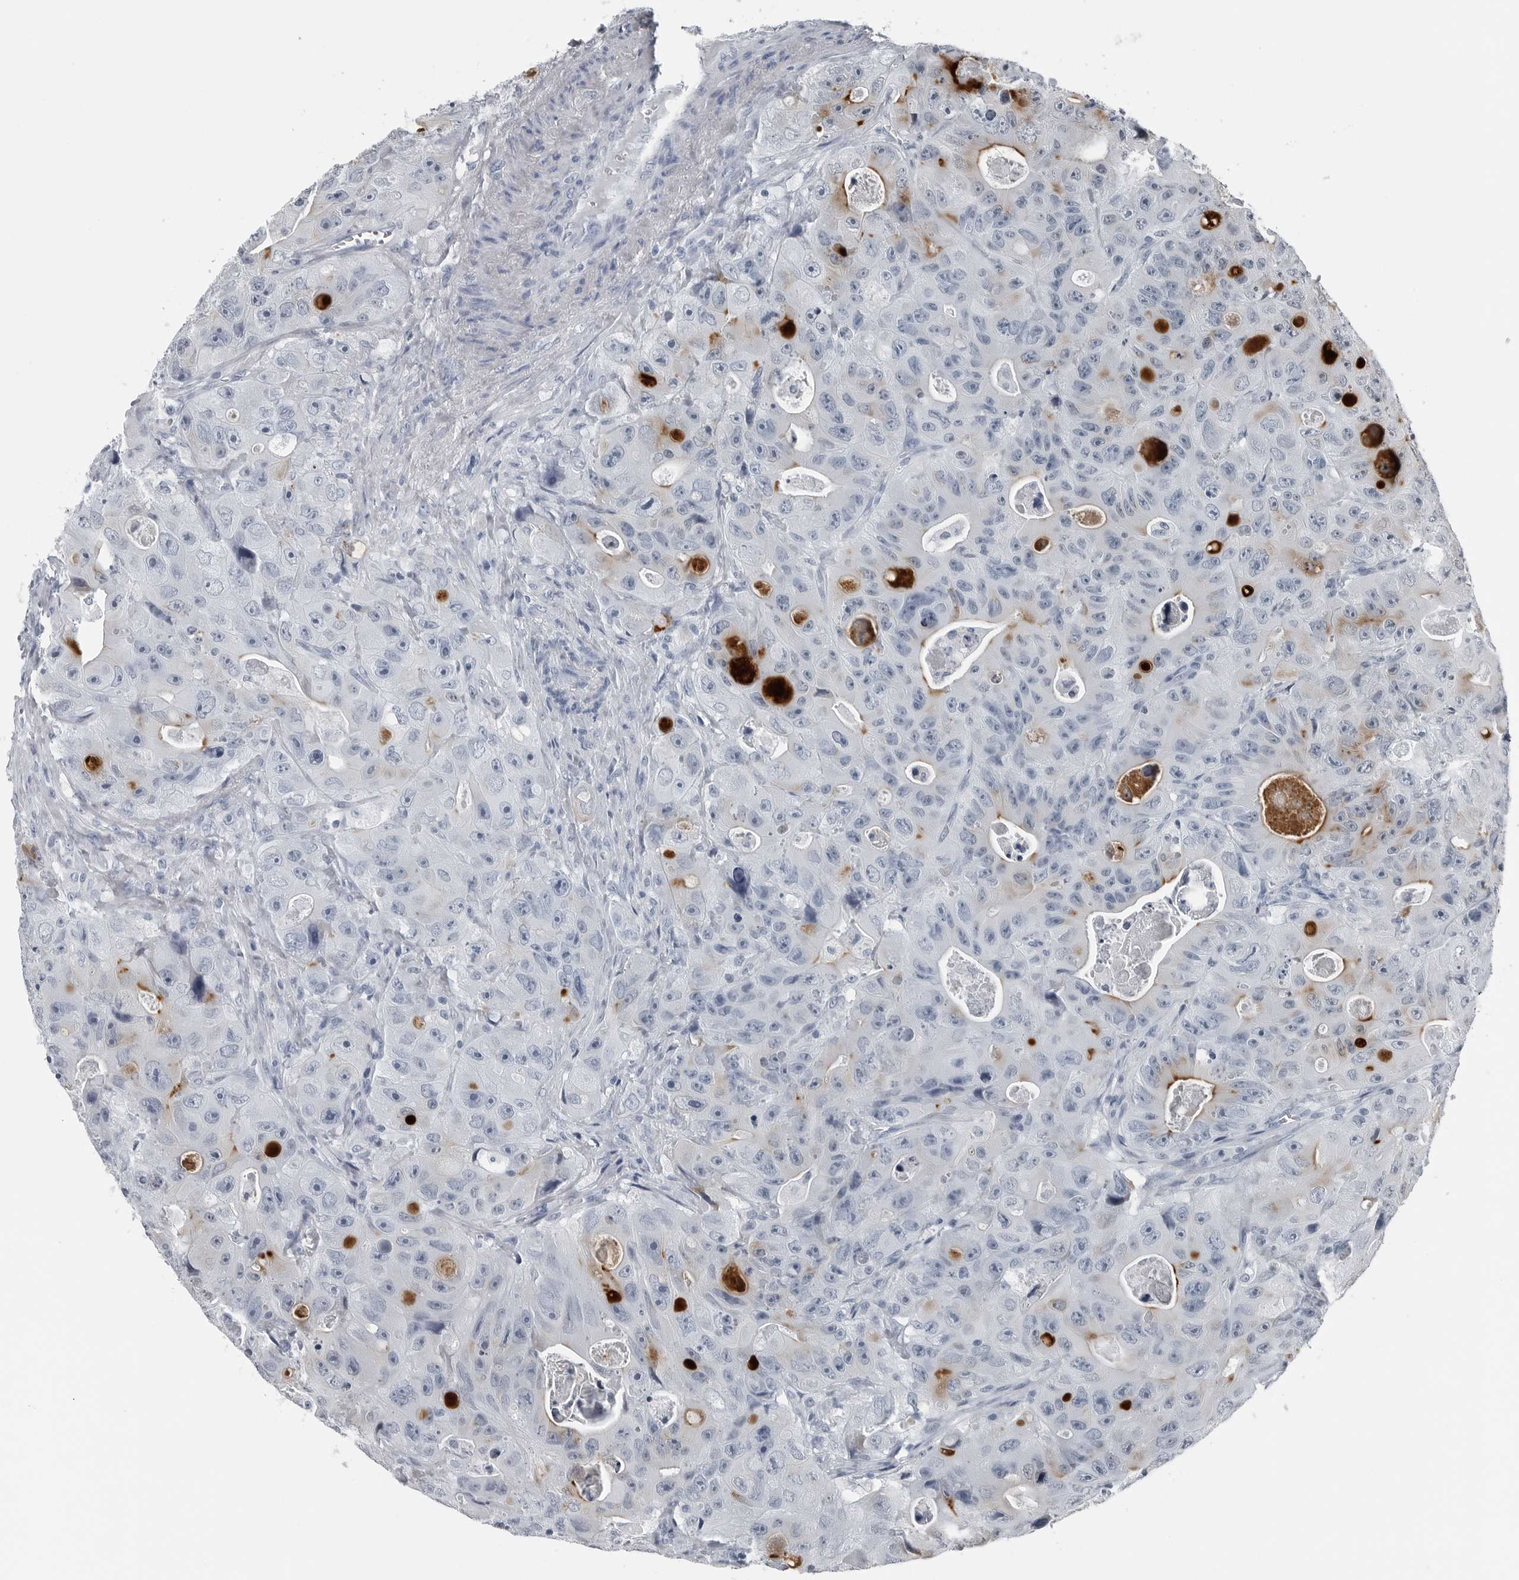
{"staining": {"intensity": "negative", "quantity": "none", "location": "none"}, "tissue": "colorectal cancer", "cell_type": "Tumor cells", "image_type": "cancer", "snomed": [{"axis": "morphology", "description": "Adenocarcinoma, NOS"}, {"axis": "topography", "description": "Colon"}], "caption": "IHC image of colorectal adenocarcinoma stained for a protein (brown), which reveals no expression in tumor cells.", "gene": "SPINK1", "patient": {"sex": "female", "age": 46}}